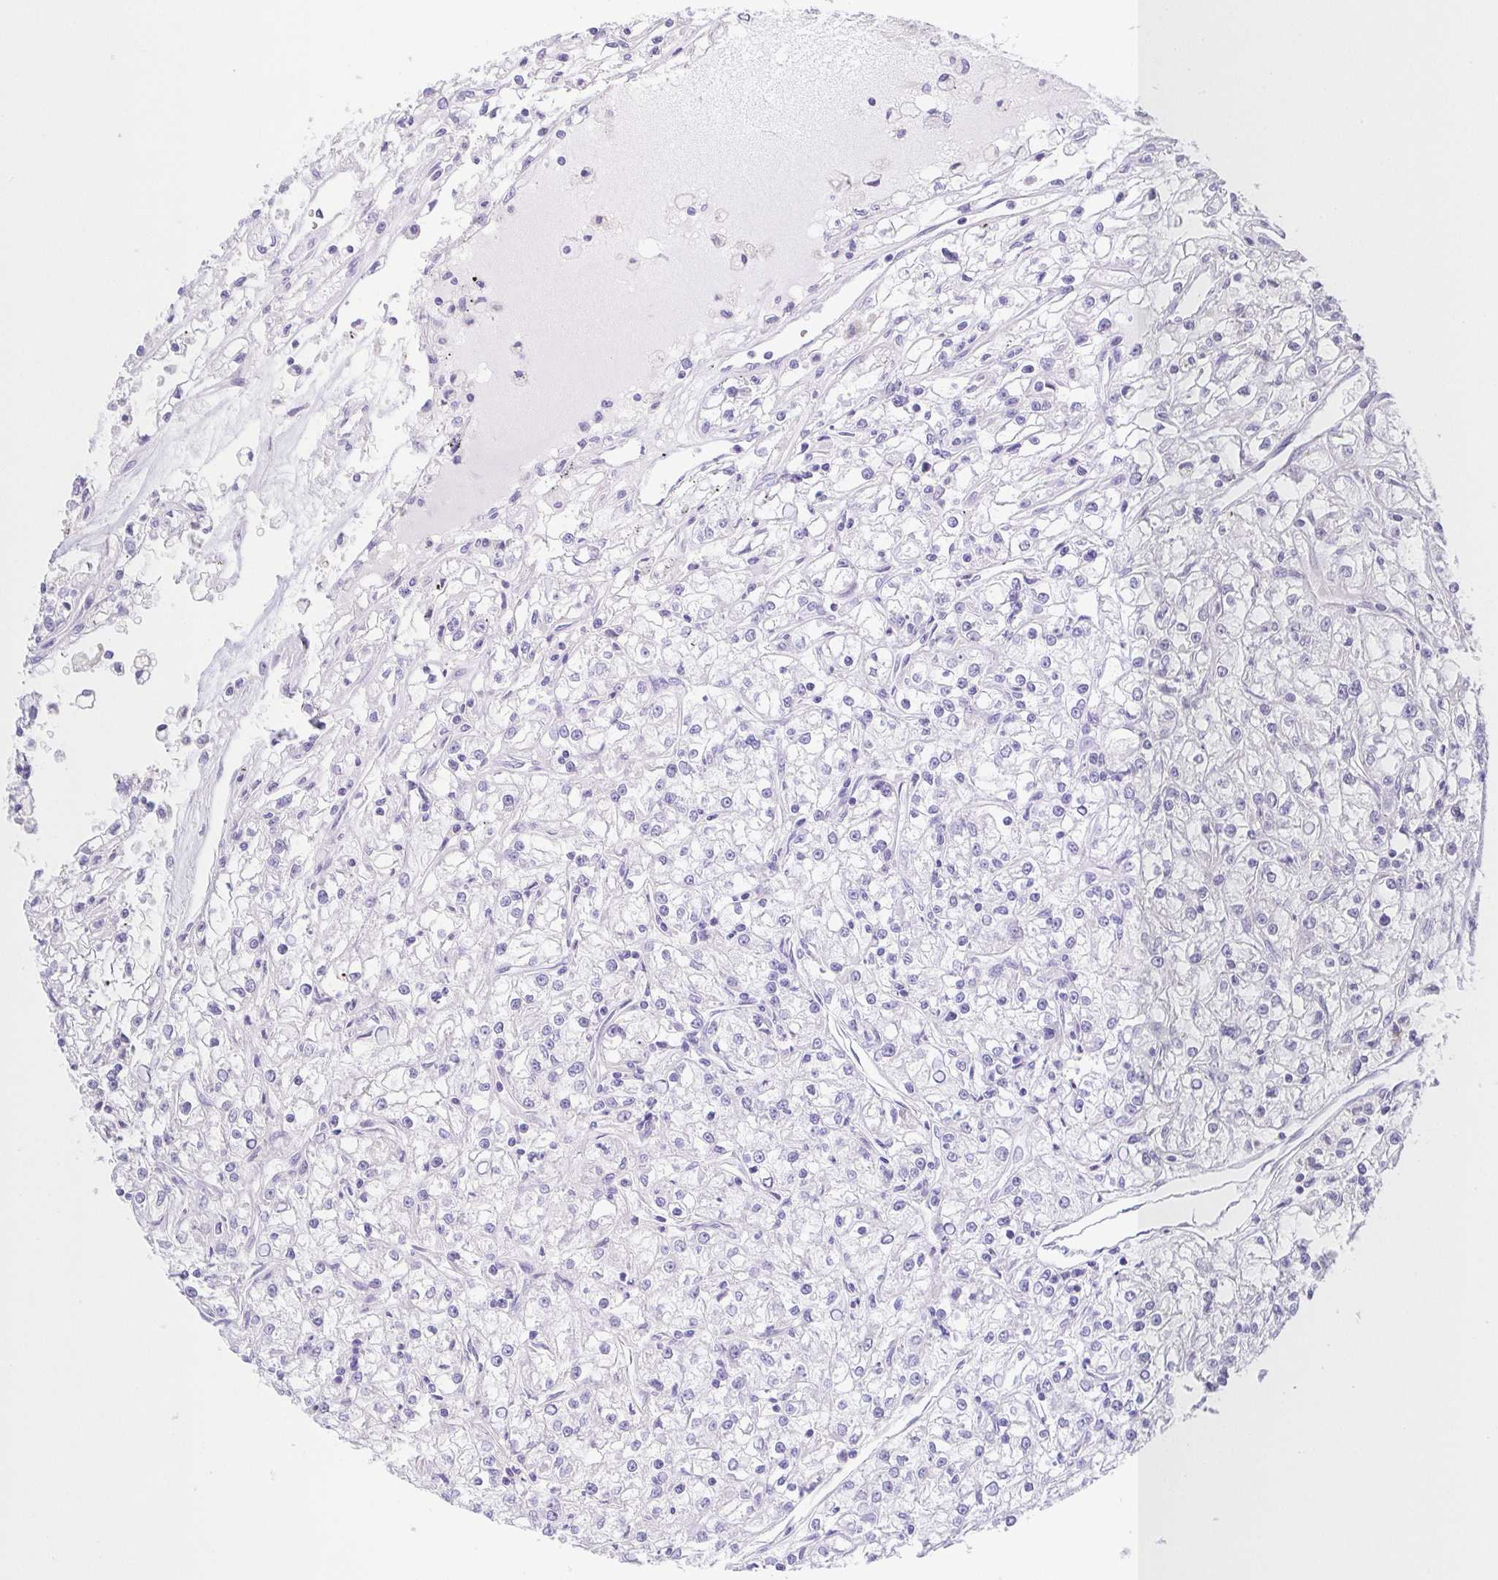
{"staining": {"intensity": "negative", "quantity": "none", "location": "none"}, "tissue": "renal cancer", "cell_type": "Tumor cells", "image_type": "cancer", "snomed": [{"axis": "morphology", "description": "Adenocarcinoma, NOS"}, {"axis": "topography", "description": "Kidney"}], "caption": "DAB immunohistochemical staining of human renal cancer (adenocarcinoma) demonstrates no significant expression in tumor cells. (DAB (3,3'-diaminobenzidine) immunohistochemistry, high magnification).", "gene": "PKDREJ", "patient": {"sex": "female", "age": 59}}